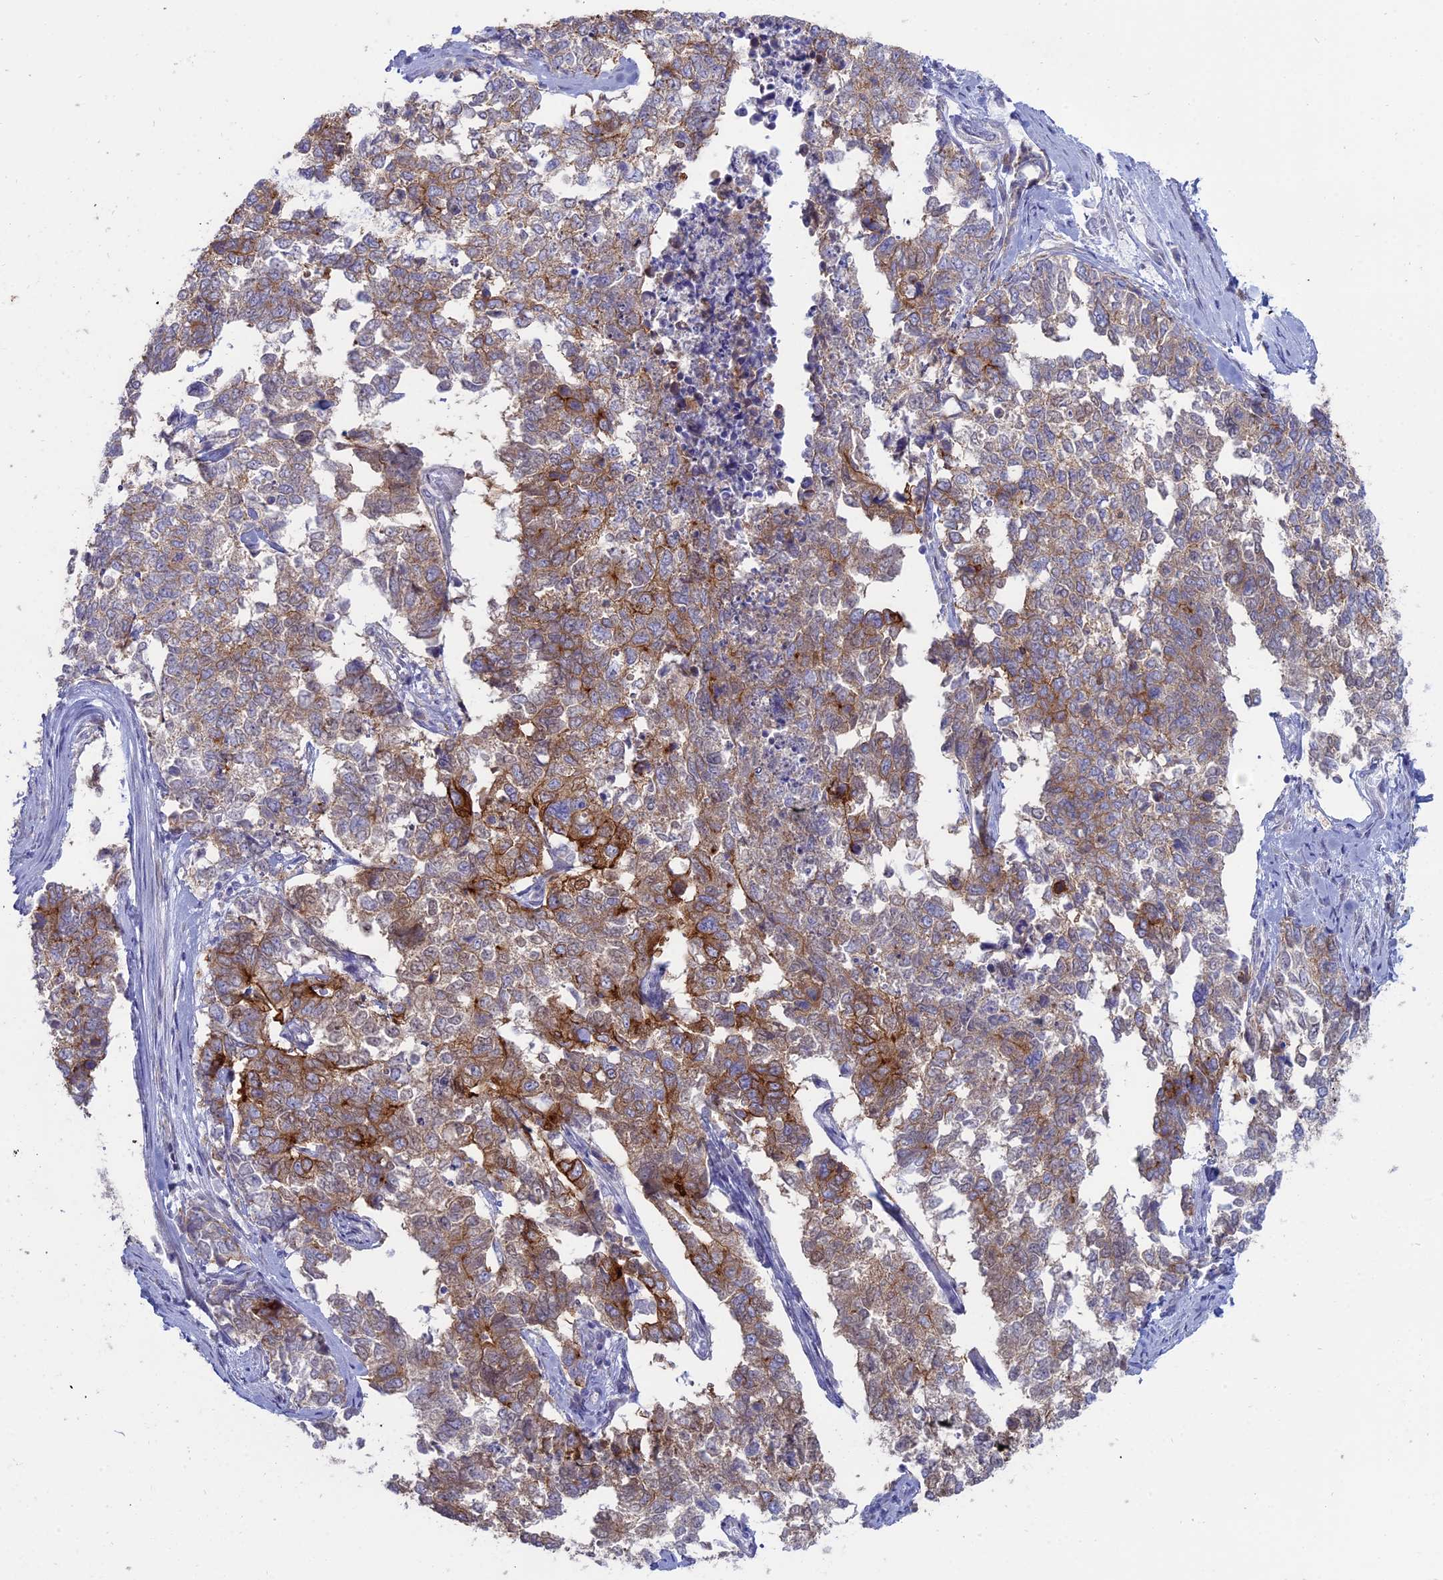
{"staining": {"intensity": "moderate", "quantity": "25%-75%", "location": "cytoplasmic/membranous"}, "tissue": "cervical cancer", "cell_type": "Tumor cells", "image_type": "cancer", "snomed": [{"axis": "morphology", "description": "Squamous cell carcinoma, NOS"}, {"axis": "topography", "description": "Cervix"}], "caption": "A brown stain labels moderate cytoplasmic/membranous expression of a protein in squamous cell carcinoma (cervical) tumor cells.", "gene": "MYO5B", "patient": {"sex": "female", "age": 63}}